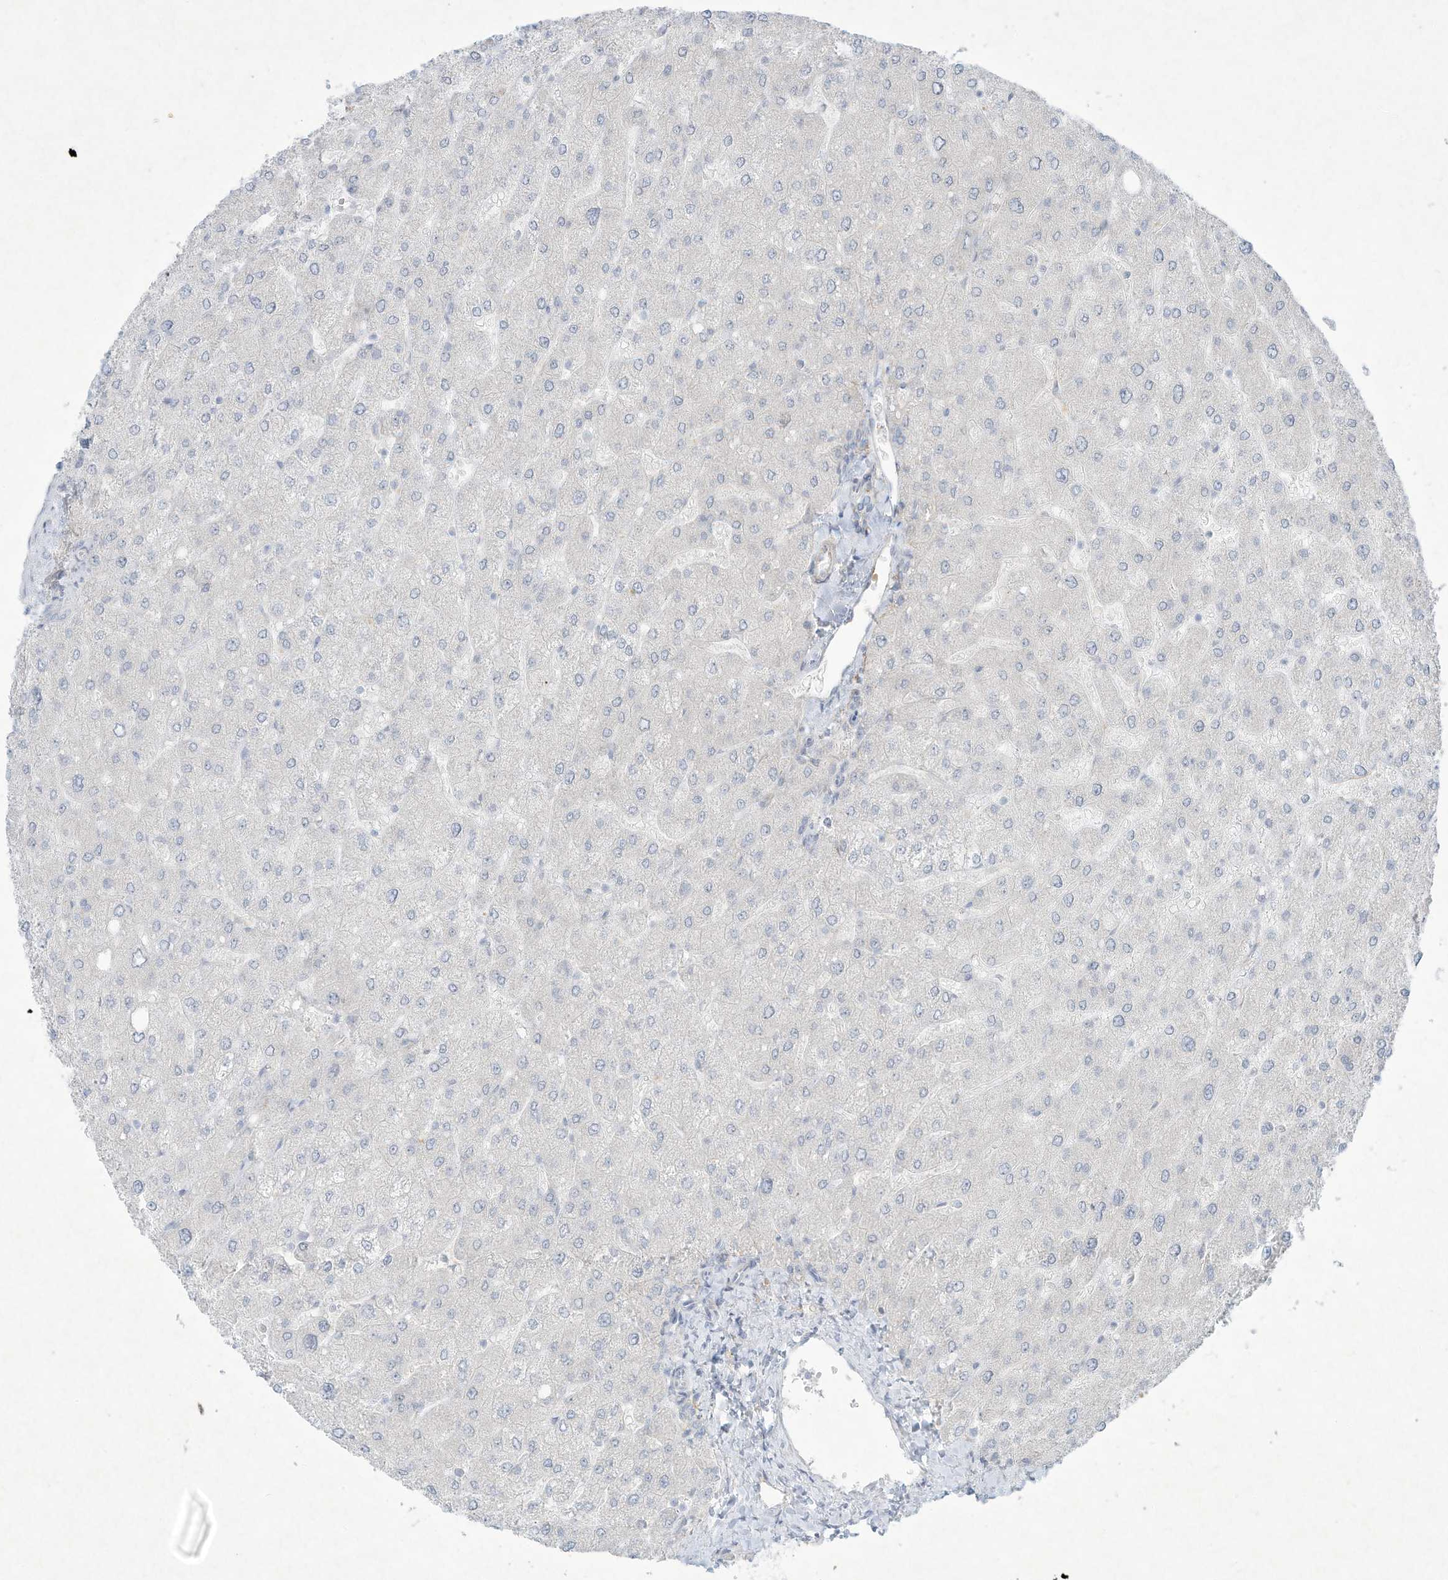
{"staining": {"intensity": "negative", "quantity": "none", "location": "none"}, "tissue": "liver", "cell_type": "Cholangiocytes", "image_type": "normal", "snomed": [{"axis": "morphology", "description": "Normal tissue, NOS"}, {"axis": "topography", "description": "Liver"}], "caption": "Immunohistochemistry (IHC) of benign human liver shows no positivity in cholangiocytes. (DAB (3,3'-diaminobenzidine) immunohistochemistry (IHC), high magnification).", "gene": "PAX6", "patient": {"sex": "male", "age": 55}}